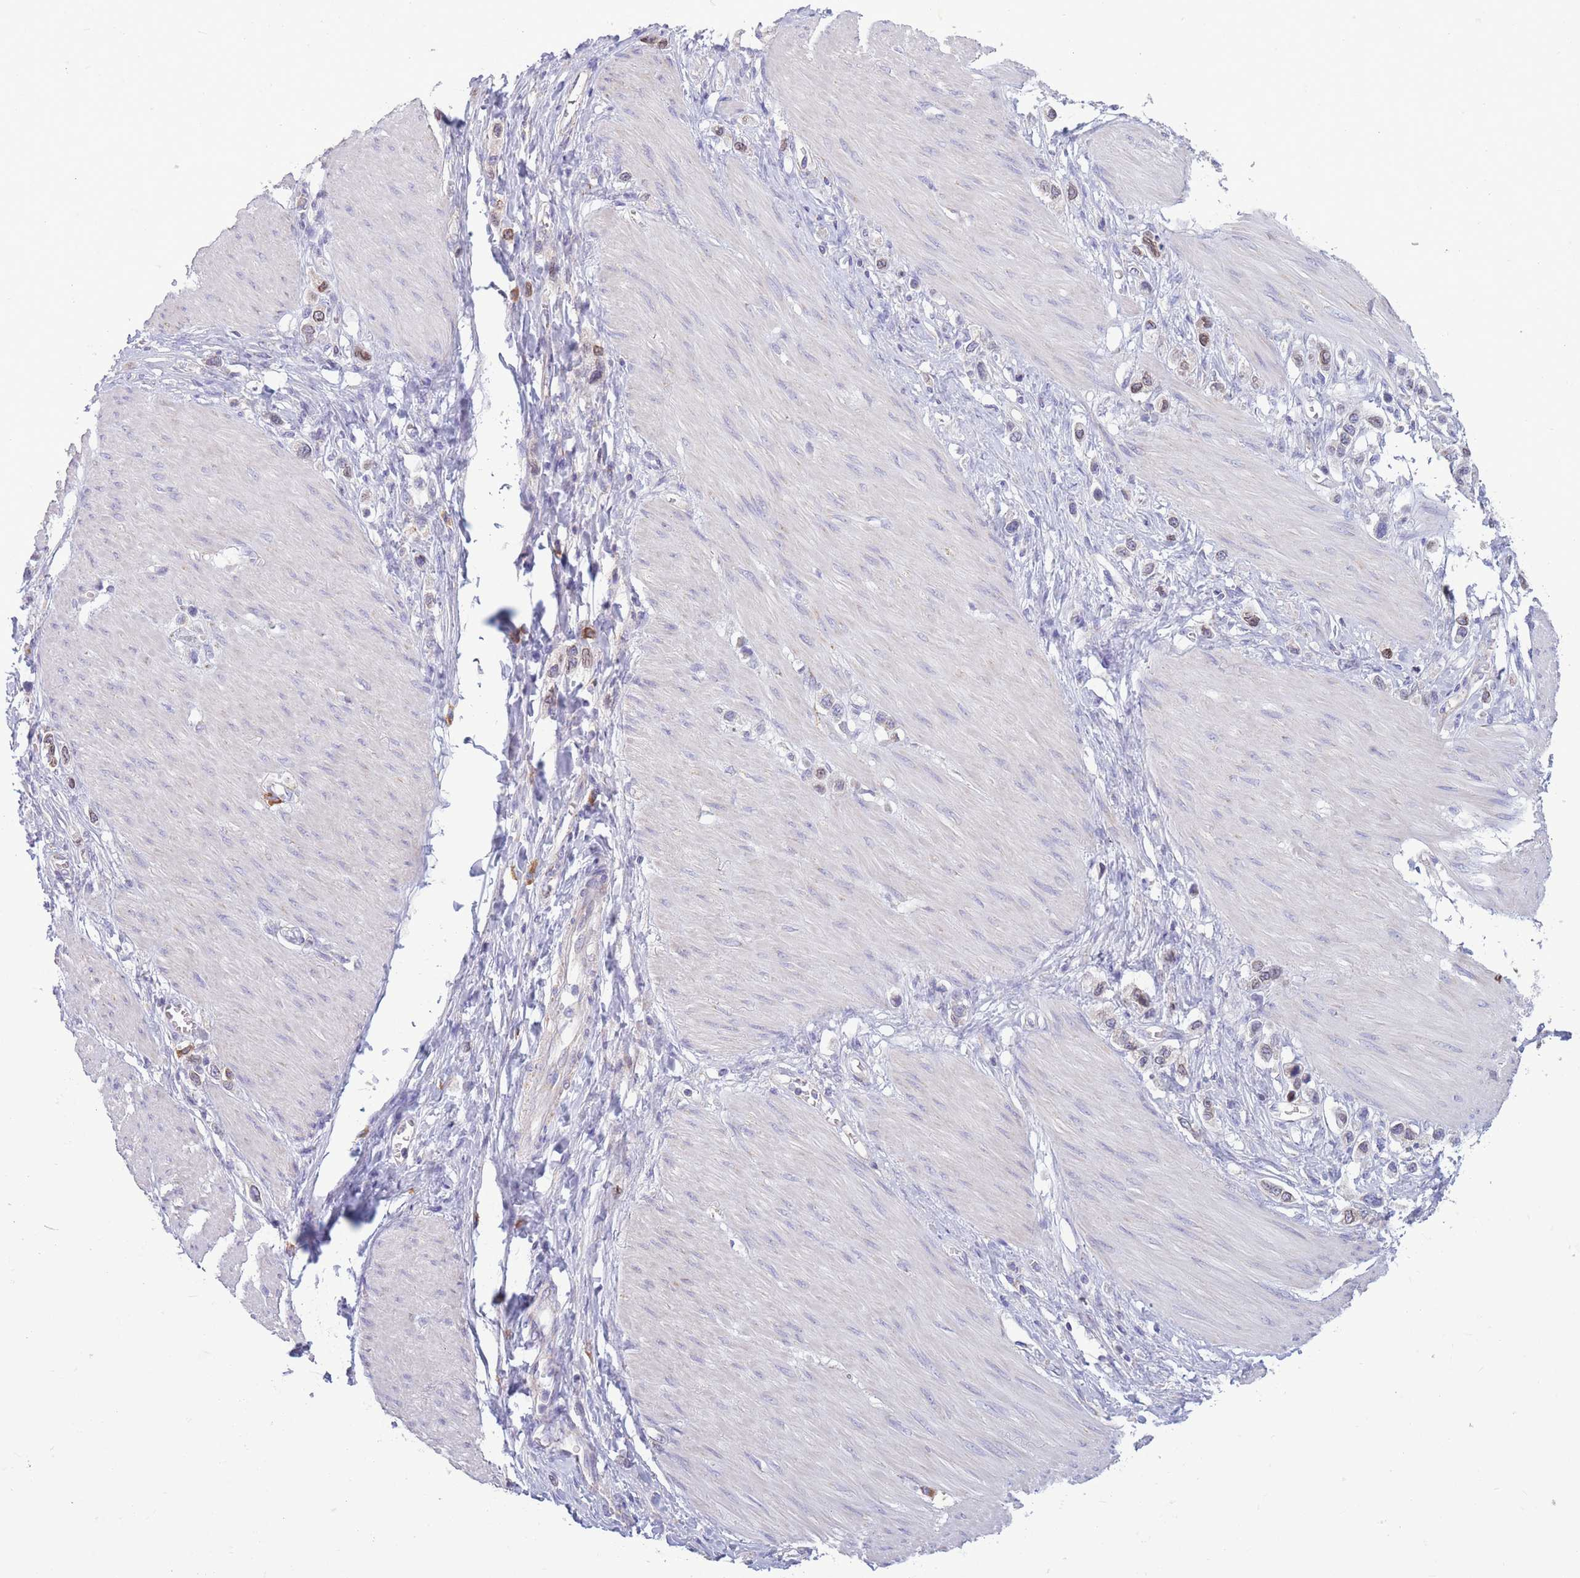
{"staining": {"intensity": "moderate", "quantity": "<25%", "location": "cytoplasmic/membranous,nuclear"}, "tissue": "stomach cancer", "cell_type": "Tumor cells", "image_type": "cancer", "snomed": [{"axis": "morphology", "description": "Adenocarcinoma, NOS"}, {"axis": "topography", "description": "Stomach"}], "caption": "A low amount of moderate cytoplasmic/membranous and nuclear positivity is identified in approximately <25% of tumor cells in stomach cancer (adenocarcinoma) tissue.", "gene": "PDHA1", "patient": {"sex": "female", "age": 65}}